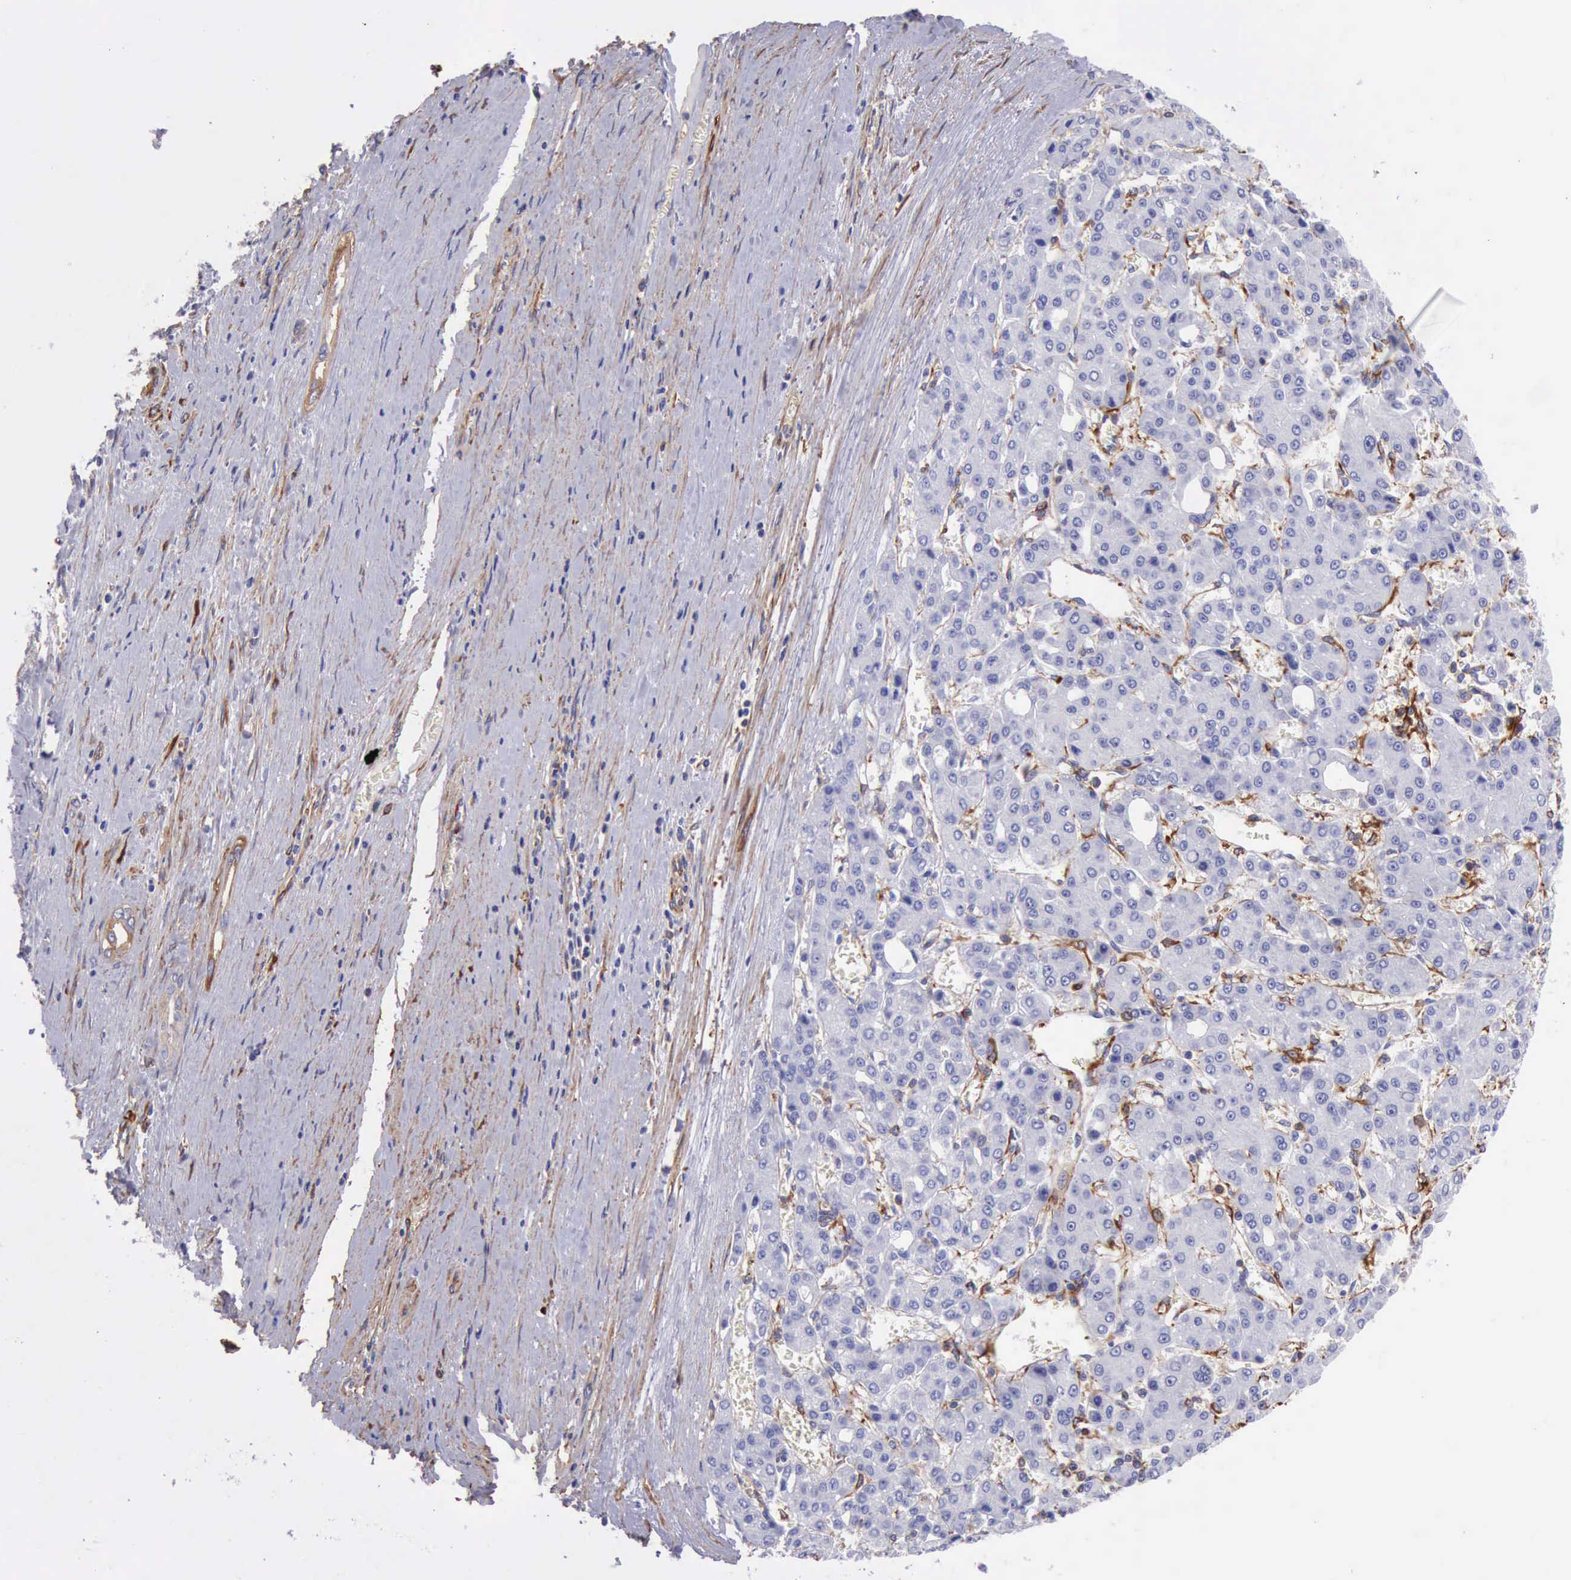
{"staining": {"intensity": "negative", "quantity": "none", "location": "none"}, "tissue": "liver cancer", "cell_type": "Tumor cells", "image_type": "cancer", "snomed": [{"axis": "morphology", "description": "Carcinoma, Hepatocellular, NOS"}, {"axis": "topography", "description": "Liver"}], "caption": "High power microscopy image of an immunohistochemistry (IHC) photomicrograph of liver cancer, revealing no significant expression in tumor cells.", "gene": "FLNA", "patient": {"sex": "male", "age": 69}}